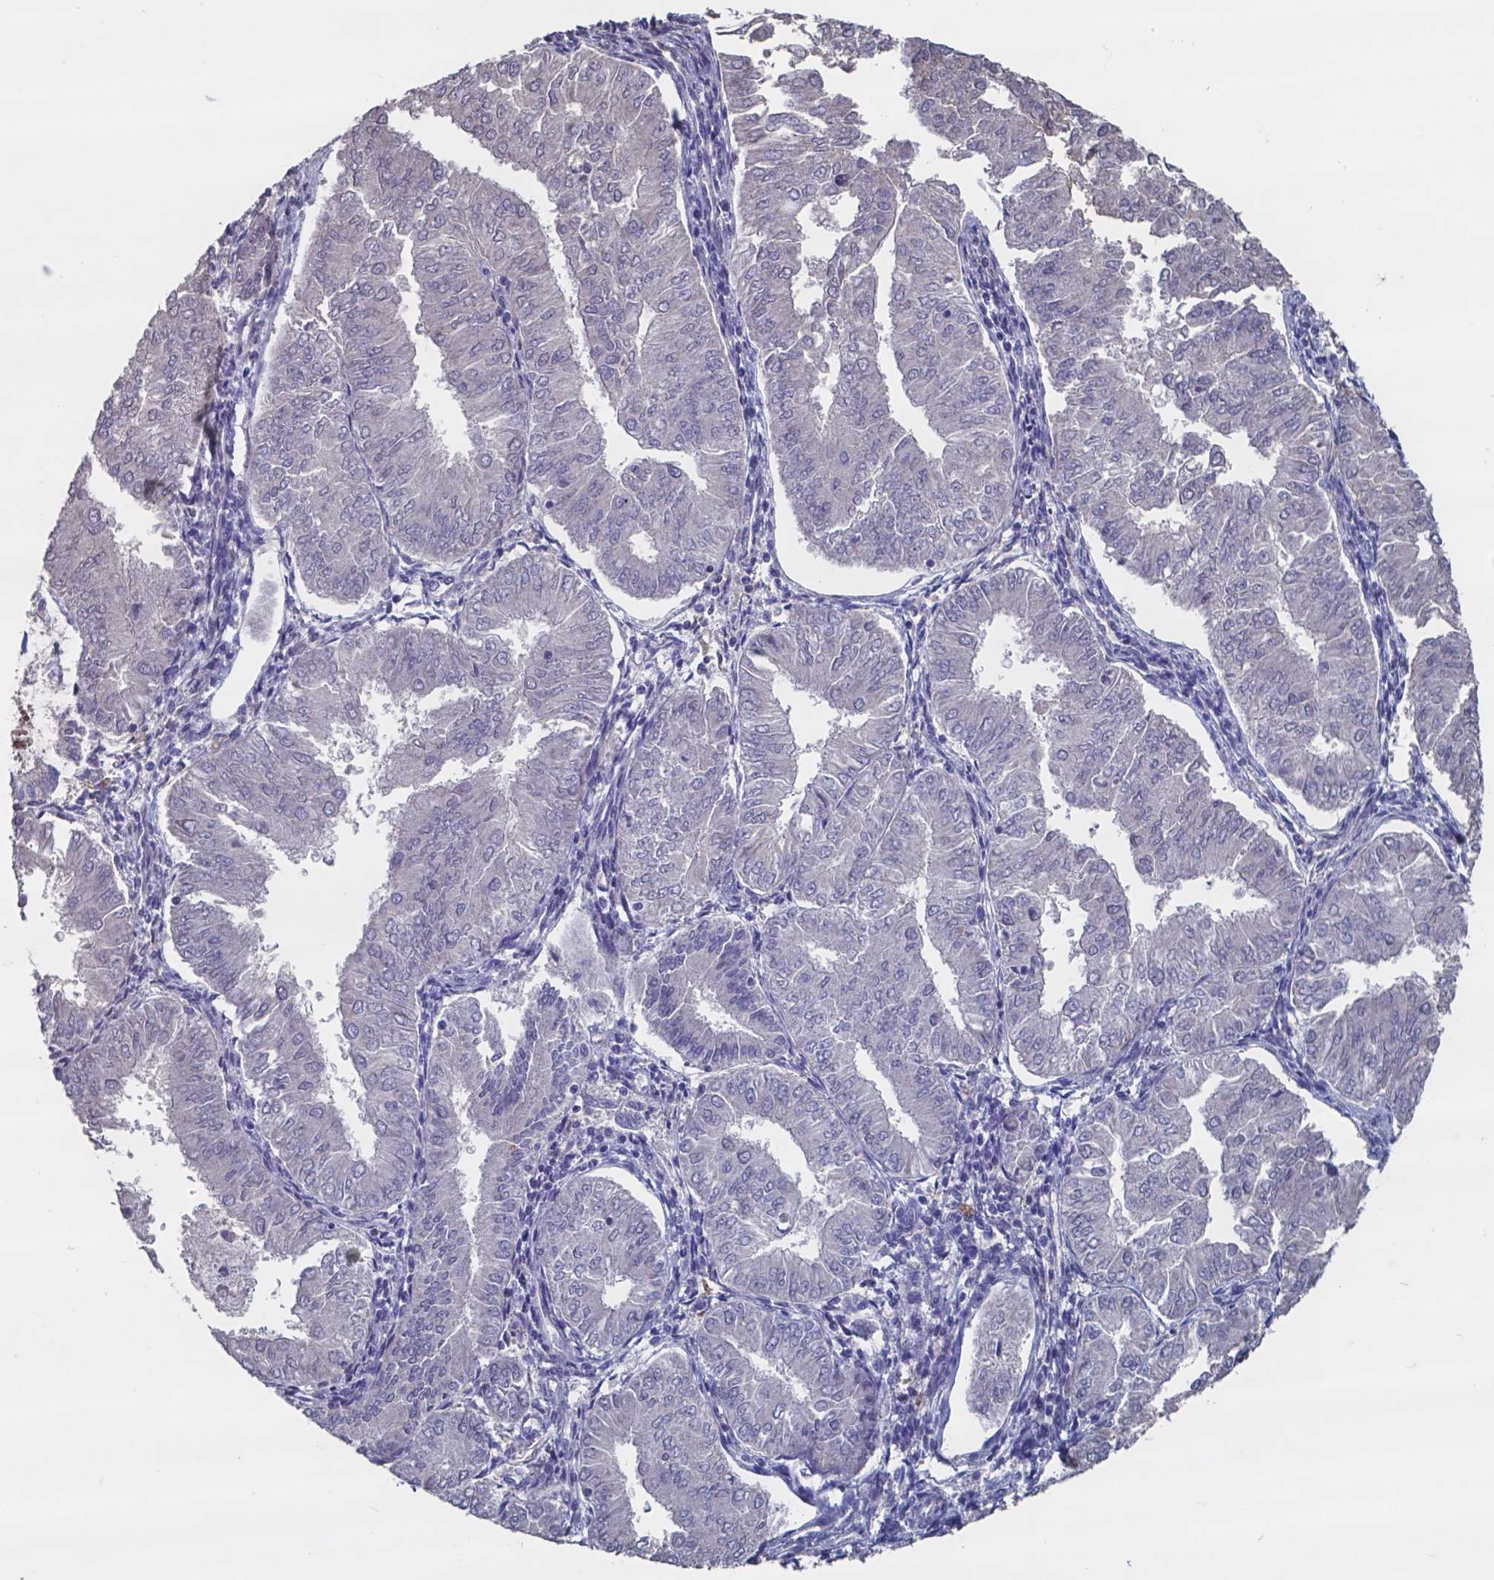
{"staining": {"intensity": "negative", "quantity": "none", "location": "none"}, "tissue": "endometrial cancer", "cell_type": "Tumor cells", "image_type": "cancer", "snomed": [{"axis": "morphology", "description": "Adenocarcinoma, NOS"}, {"axis": "topography", "description": "Endometrium"}], "caption": "This is an immunohistochemistry image of human endometrial cancer (adenocarcinoma). There is no staining in tumor cells.", "gene": "TTR", "patient": {"sex": "female", "age": 53}}